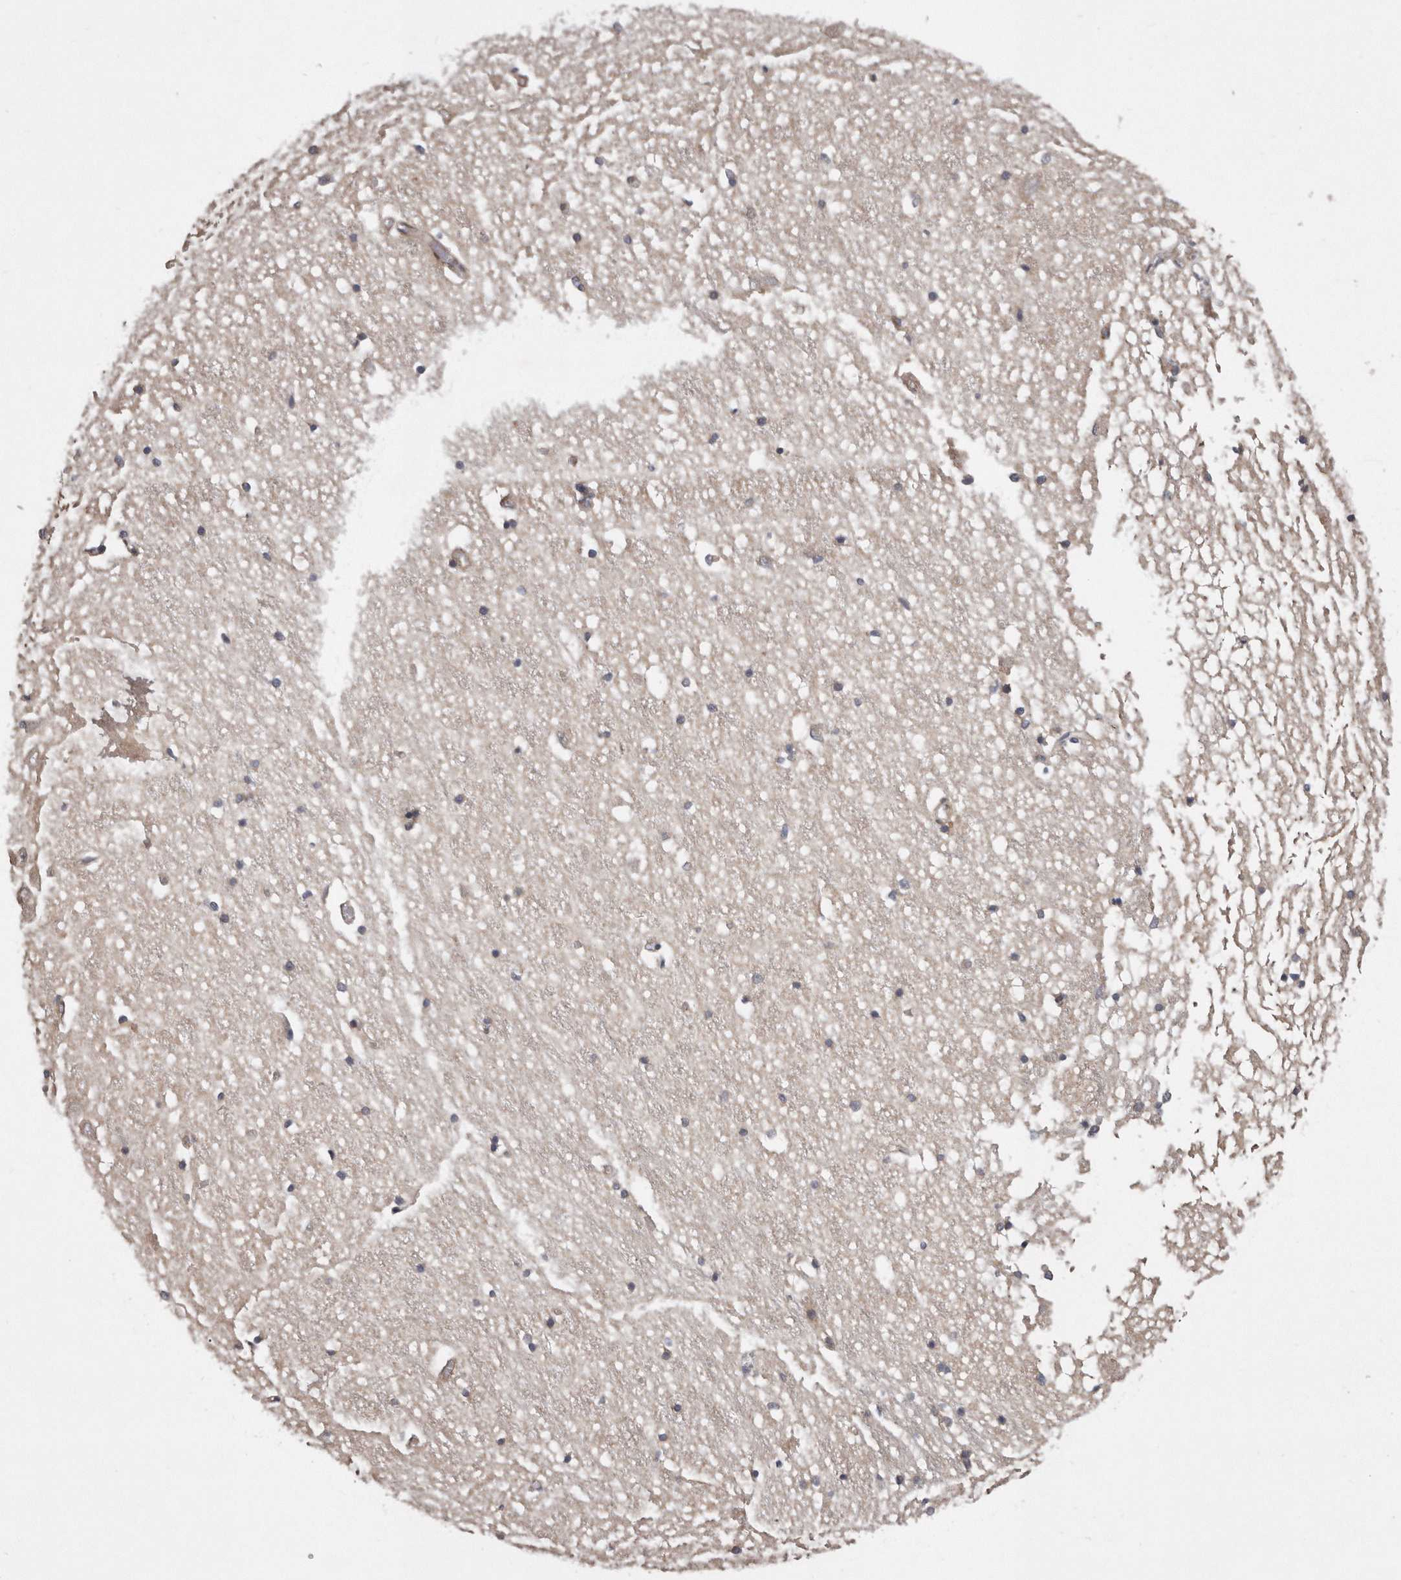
{"staining": {"intensity": "negative", "quantity": "none", "location": "none"}, "tissue": "hippocampus", "cell_type": "Glial cells", "image_type": "normal", "snomed": [{"axis": "morphology", "description": "Normal tissue, NOS"}, {"axis": "topography", "description": "Hippocampus"}], "caption": "Immunohistochemistry (IHC) of normal hippocampus exhibits no staining in glial cells. Nuclei are stained in blue.", "gene": "ARMCX1", "patient": {"sex": "male", "age": 70}}